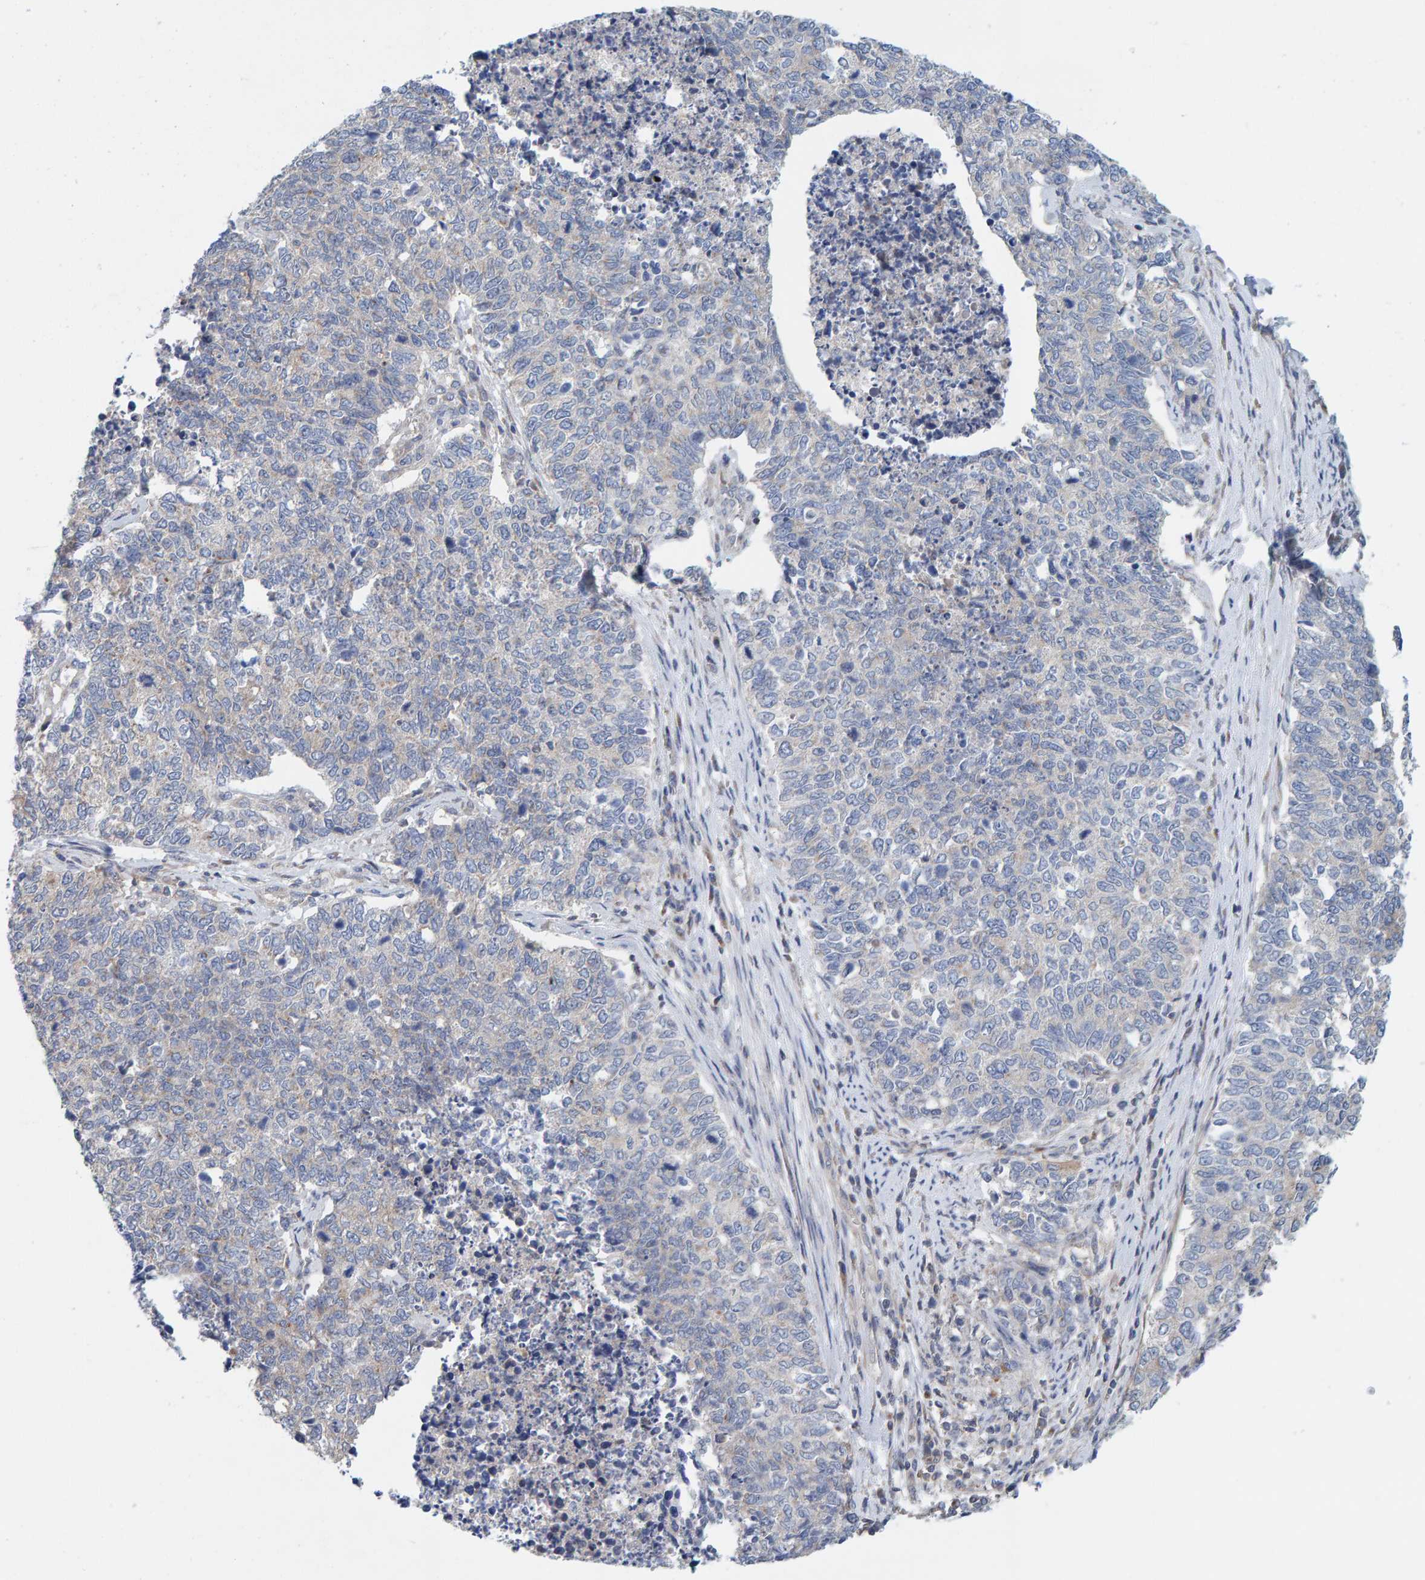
{"staining": {"intensity": "negative", "quantity": "none", "location": "none"}, "tissue": "cervical cancer", "cell_type": "Tumor cells", "image_type": "cancer", "snomed": [{"axis": "morphology", "description": "Squamous cell carcinoma, NOS"}, {"axis": "topography", "description": "Cervix"}], "caption": "An immunohistochemistry micrograph of cervical squamous cell carcinoma is shown. There is no staining in tumor cells of cervical squamous cell carcinoma. (Immunohistochemistry, brightfield microscopy, high magnification).", "gene": "CCM2", "patient": {"sex": "female", "age": 63}}